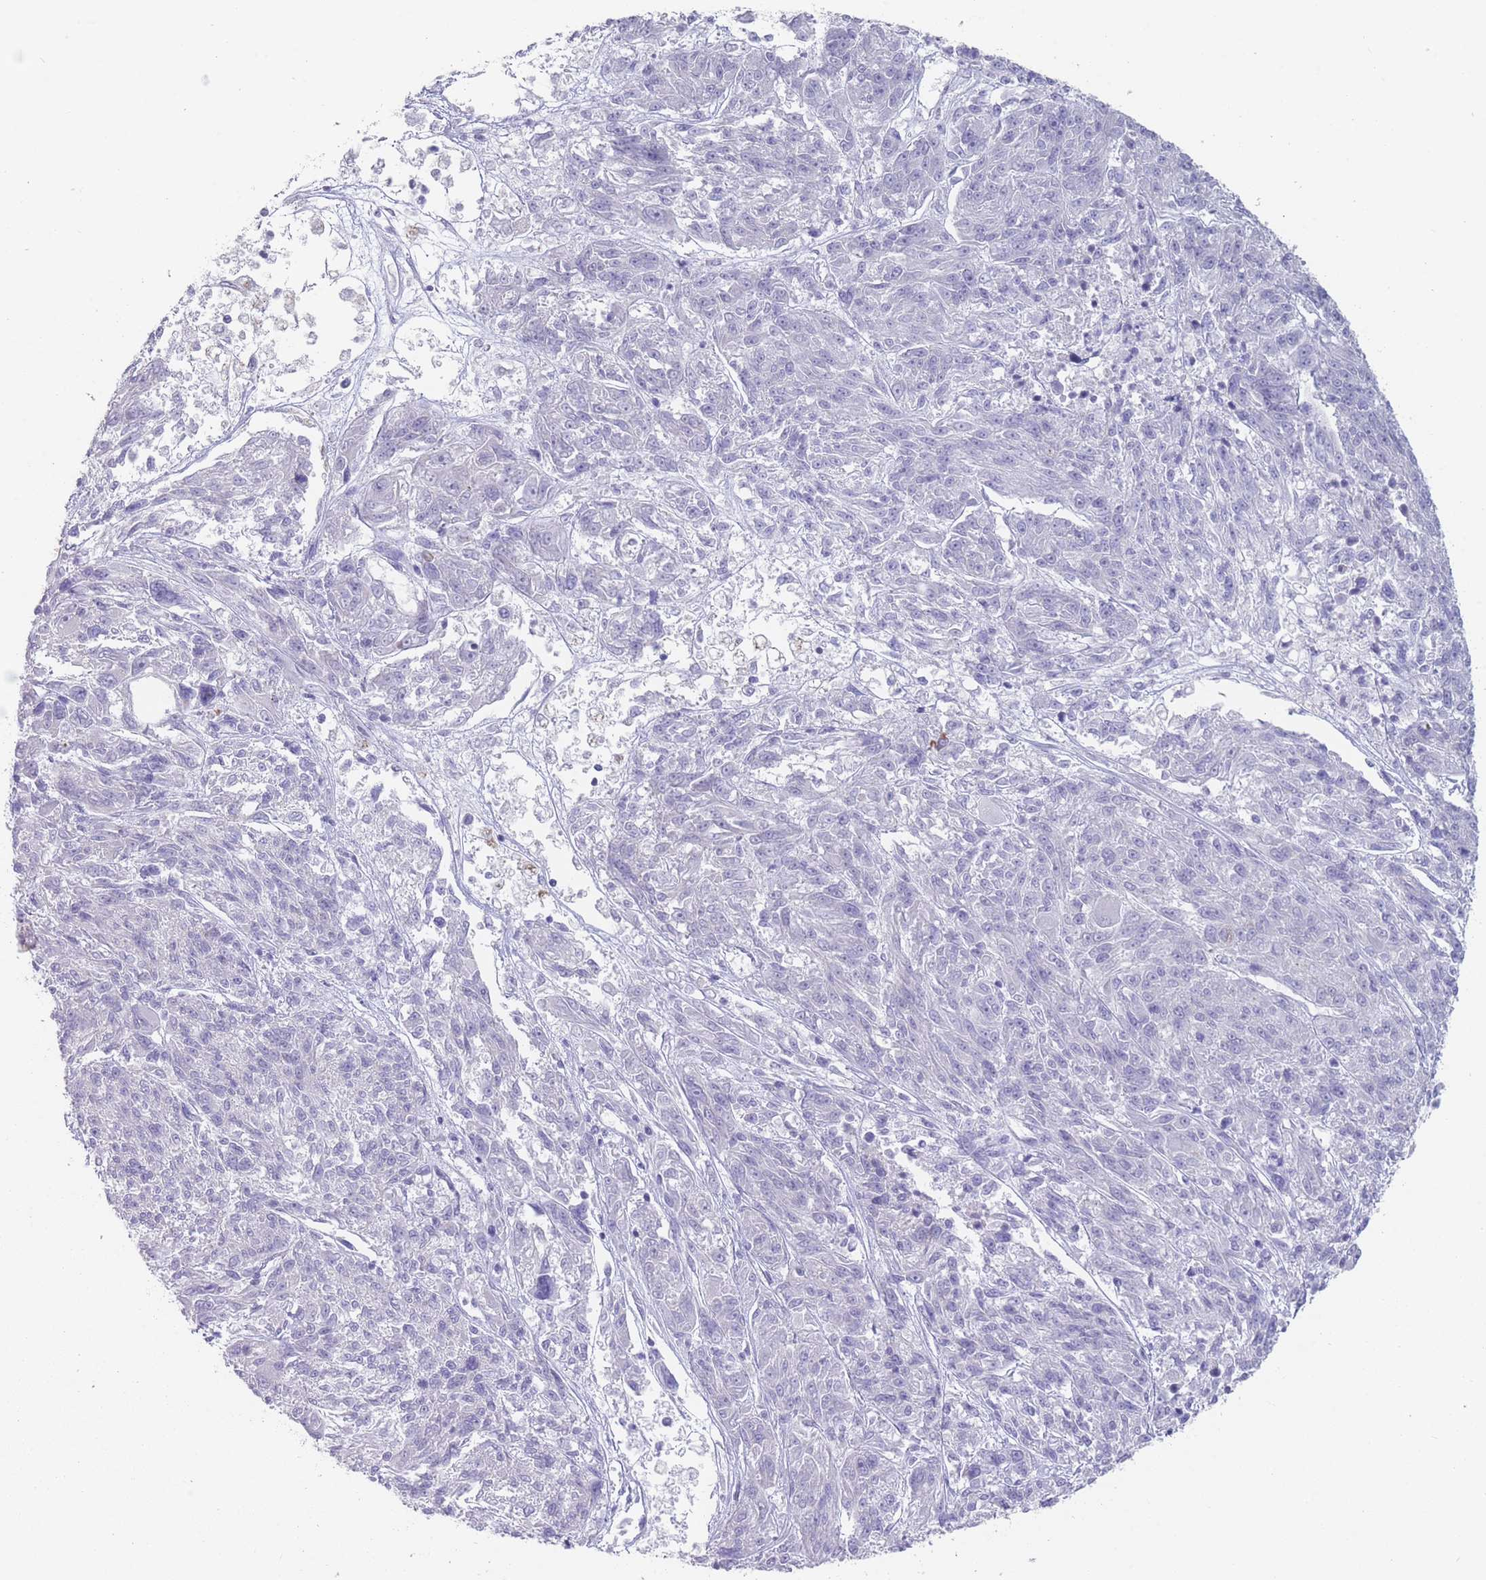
{"staining": {"intensity": "negative", "quantity": "none", "location": "none"}, "tissue": "melanoma", "cell_type": "Tumor cells", "image_type": "cancer", "snomed": [{"axis": "morphology", "description": "Malignant melanoma, NOS"}, {"axis": "topography", "description": "Skin"}], "caption": "Tumor cells show no significant positivity in malignant melanoma. Nuclei are stained in blue.", "gene": "PAIP2B", "patient": {"sex": "male", "age": 53}}